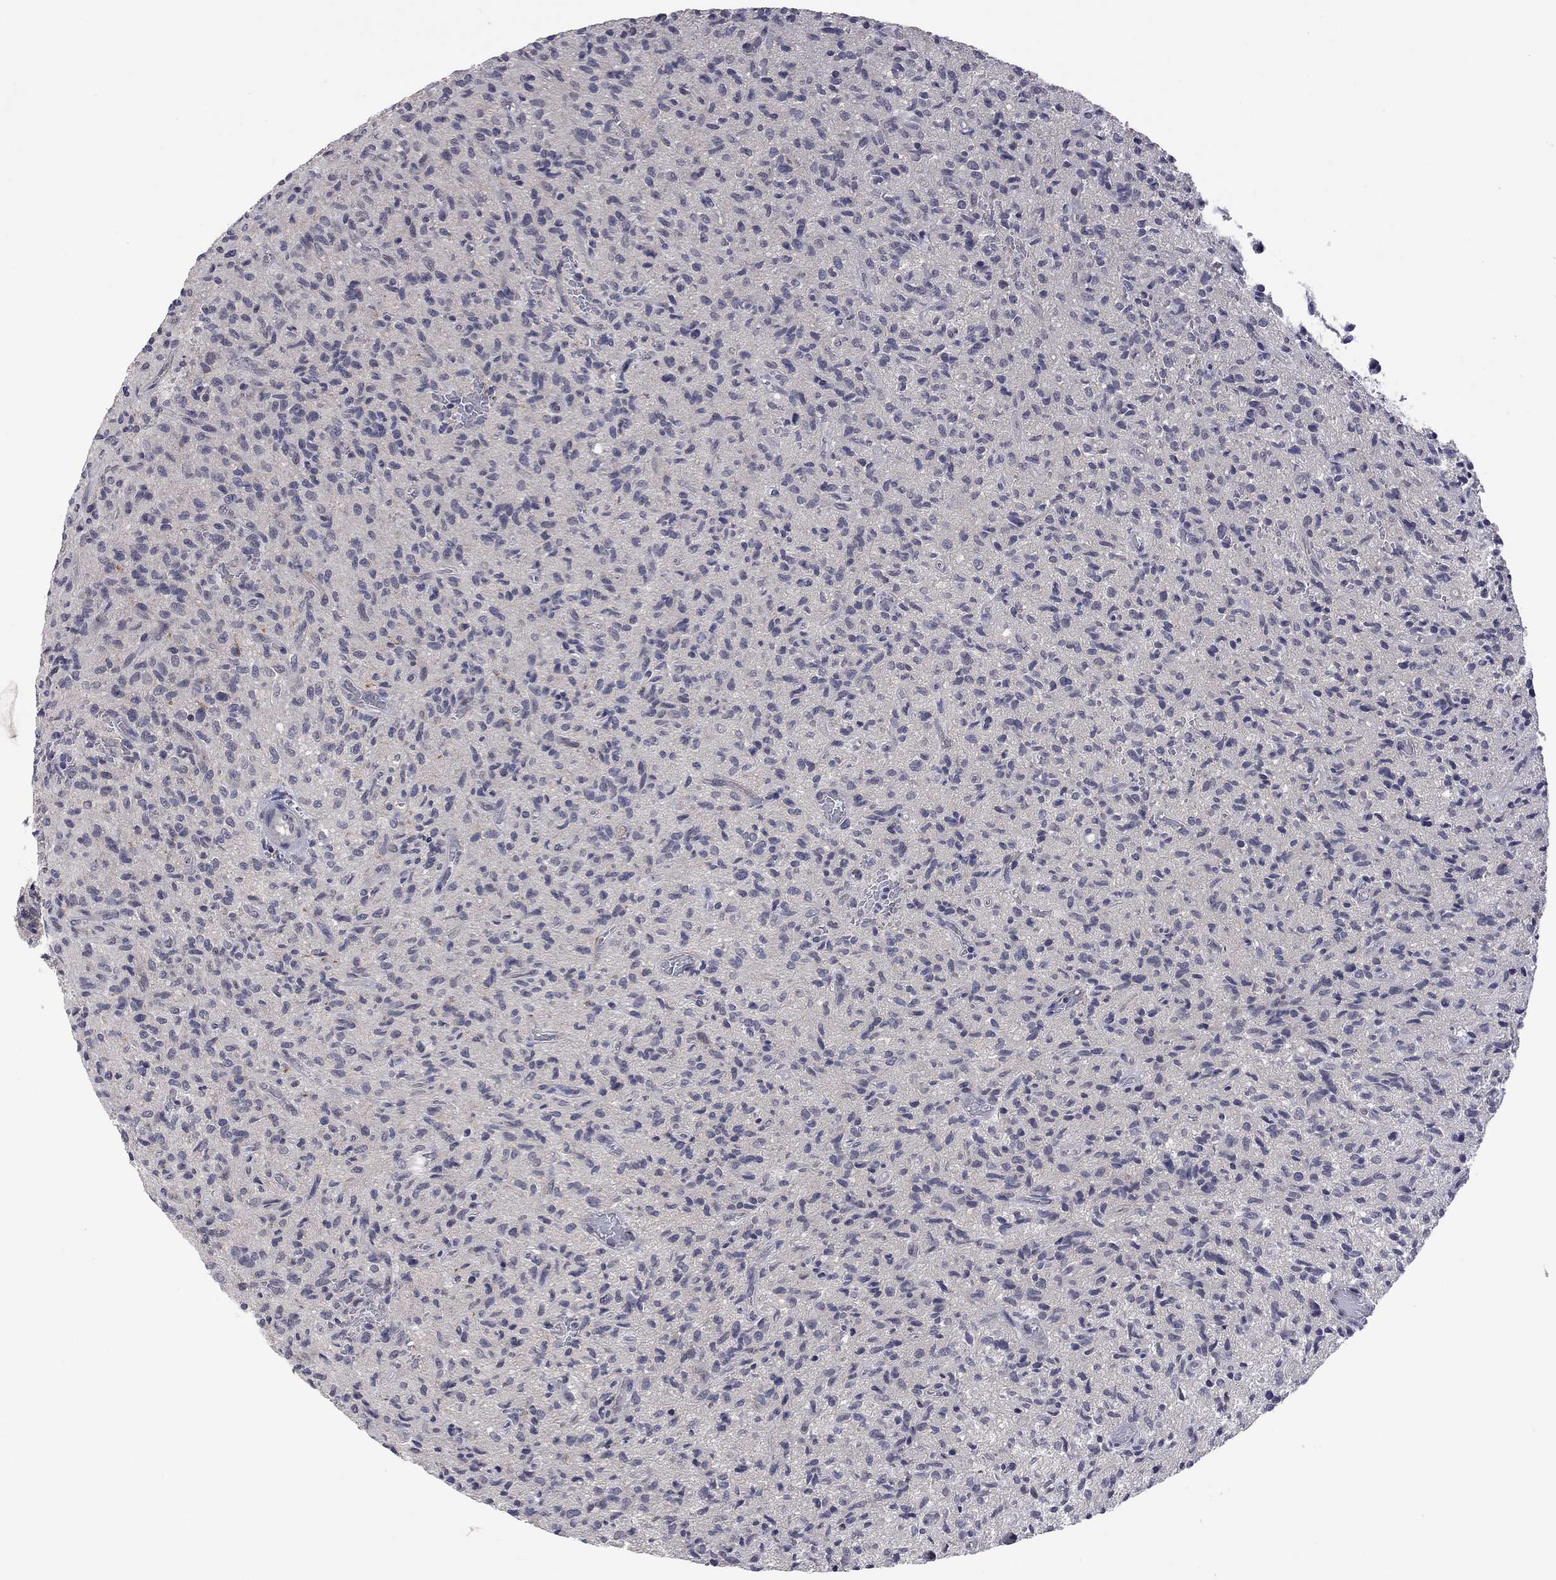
{"staining": {"intensity": "negative", "quantity": "none", "location": "none"}, "tissue": "glioma", "cell_type": "Tumor cells", "image_type": "cancer", "snomed": [{"axis": "morphology", "description": "Glioma, malignant, High grade"}, {"axis": "topography", "description": "Brain"}], "caption": "The image displays no staining of tumor cells in malignant glioma (high-grade).", "gene": "FABP12", "patient": {"sex": "male", "age": 64}}